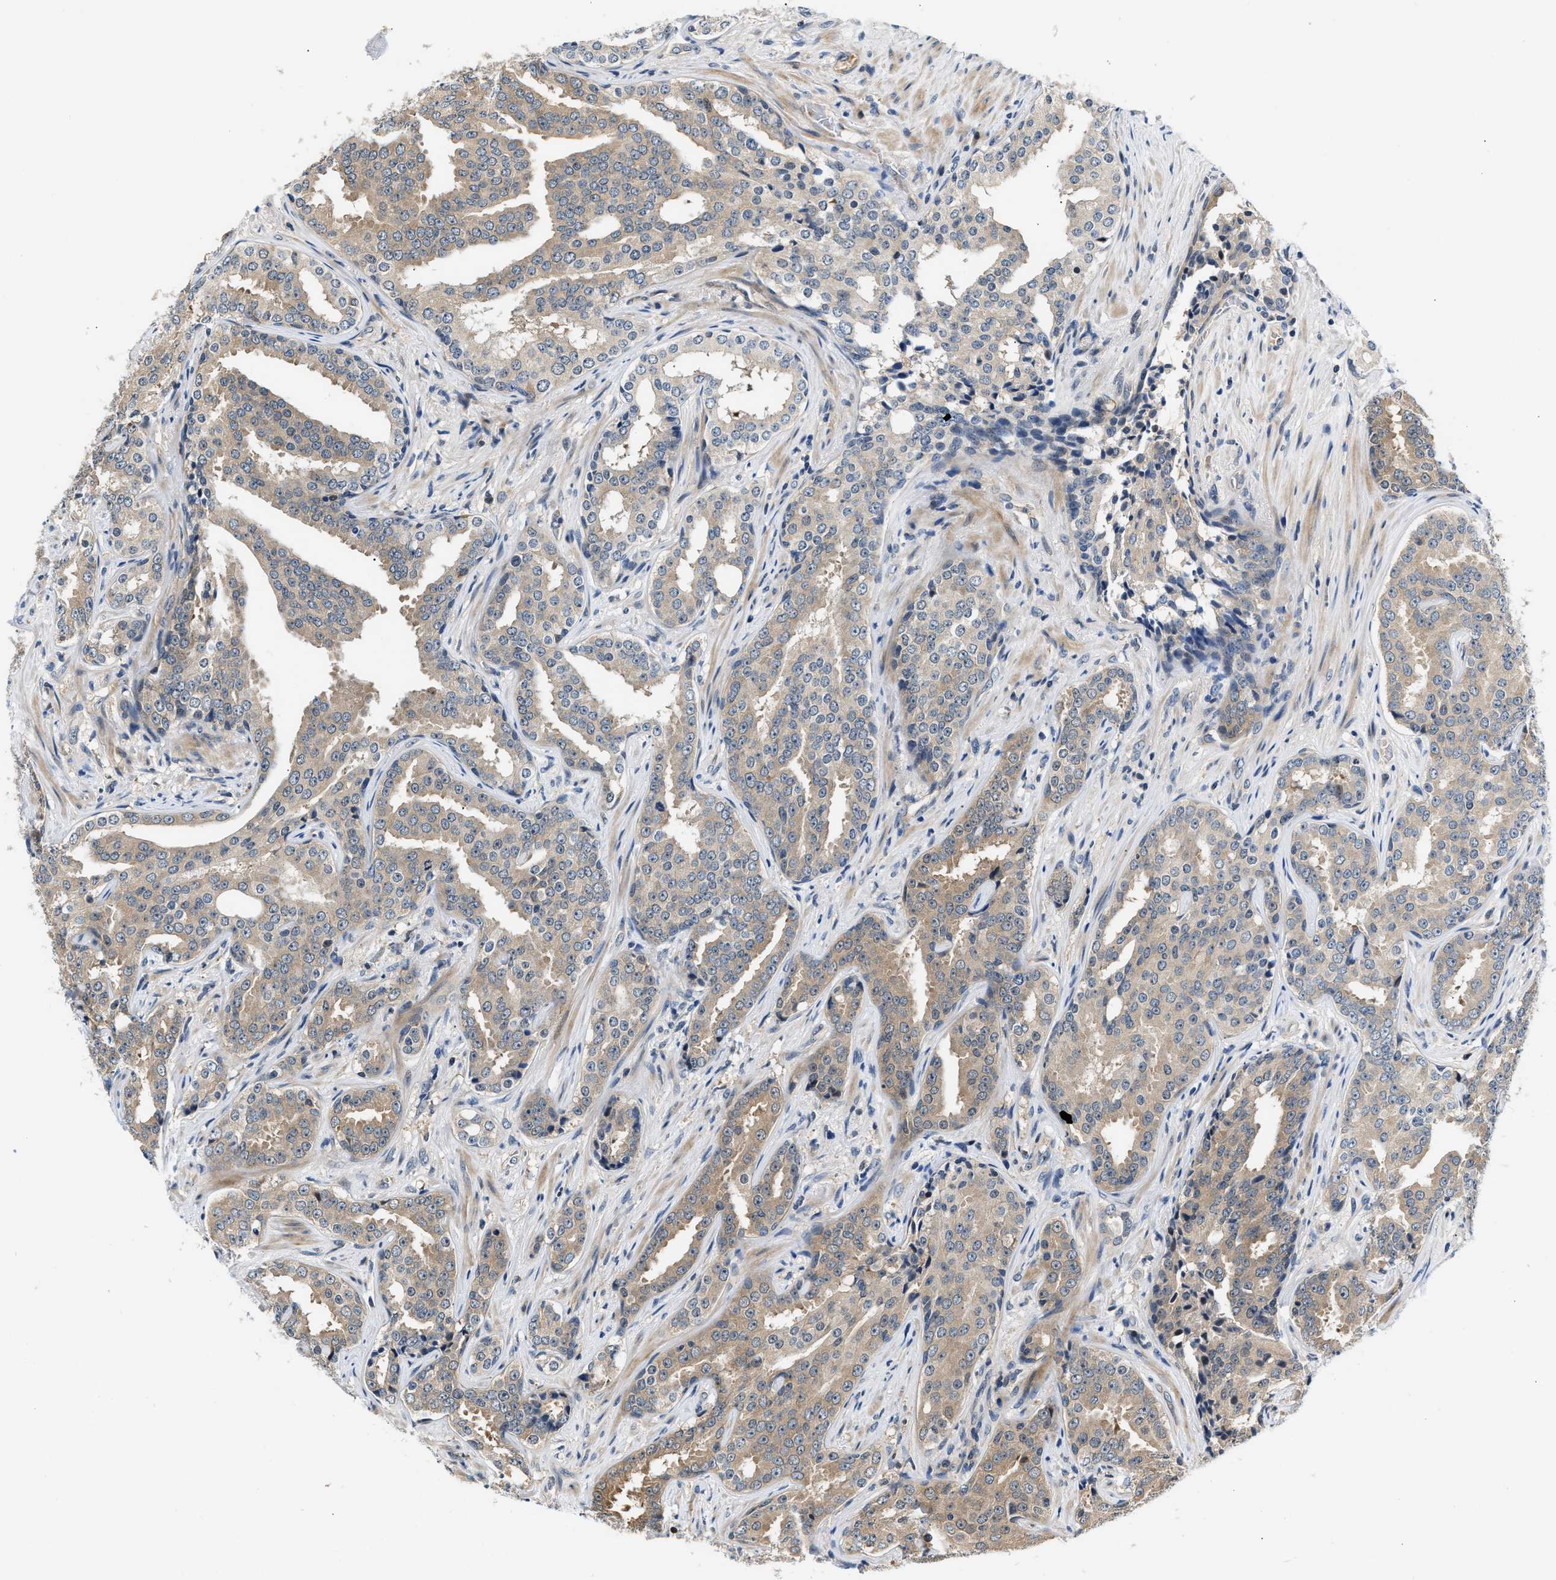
{"staining": {"intensity": "weak", "quantity": "25%-75%", "location": "cytoplasmic/membranous"}, "tissue": "prostate cancer", "cell_type": "Tumor cells", "image_type": "cancer", "snomed": [{"axis": "morphology", "description": "Adenocarcinoma, High grade"}, {"axis": "topography", "description": "Prostate"}], "caption": "Adenocarcinoma (high-grade) (prostate) was stained to show a protein in brown. There is low levels of weak cytoplasmic/membranous positivity in approximately 25%-75% of tumor cells. The staining was performed using DAB, with brown indicating positive protein expression. Nuclei are stained blue with hematoxylin.", "gene": "TUT7", "patient": {"sex": "male", "age": 71}}